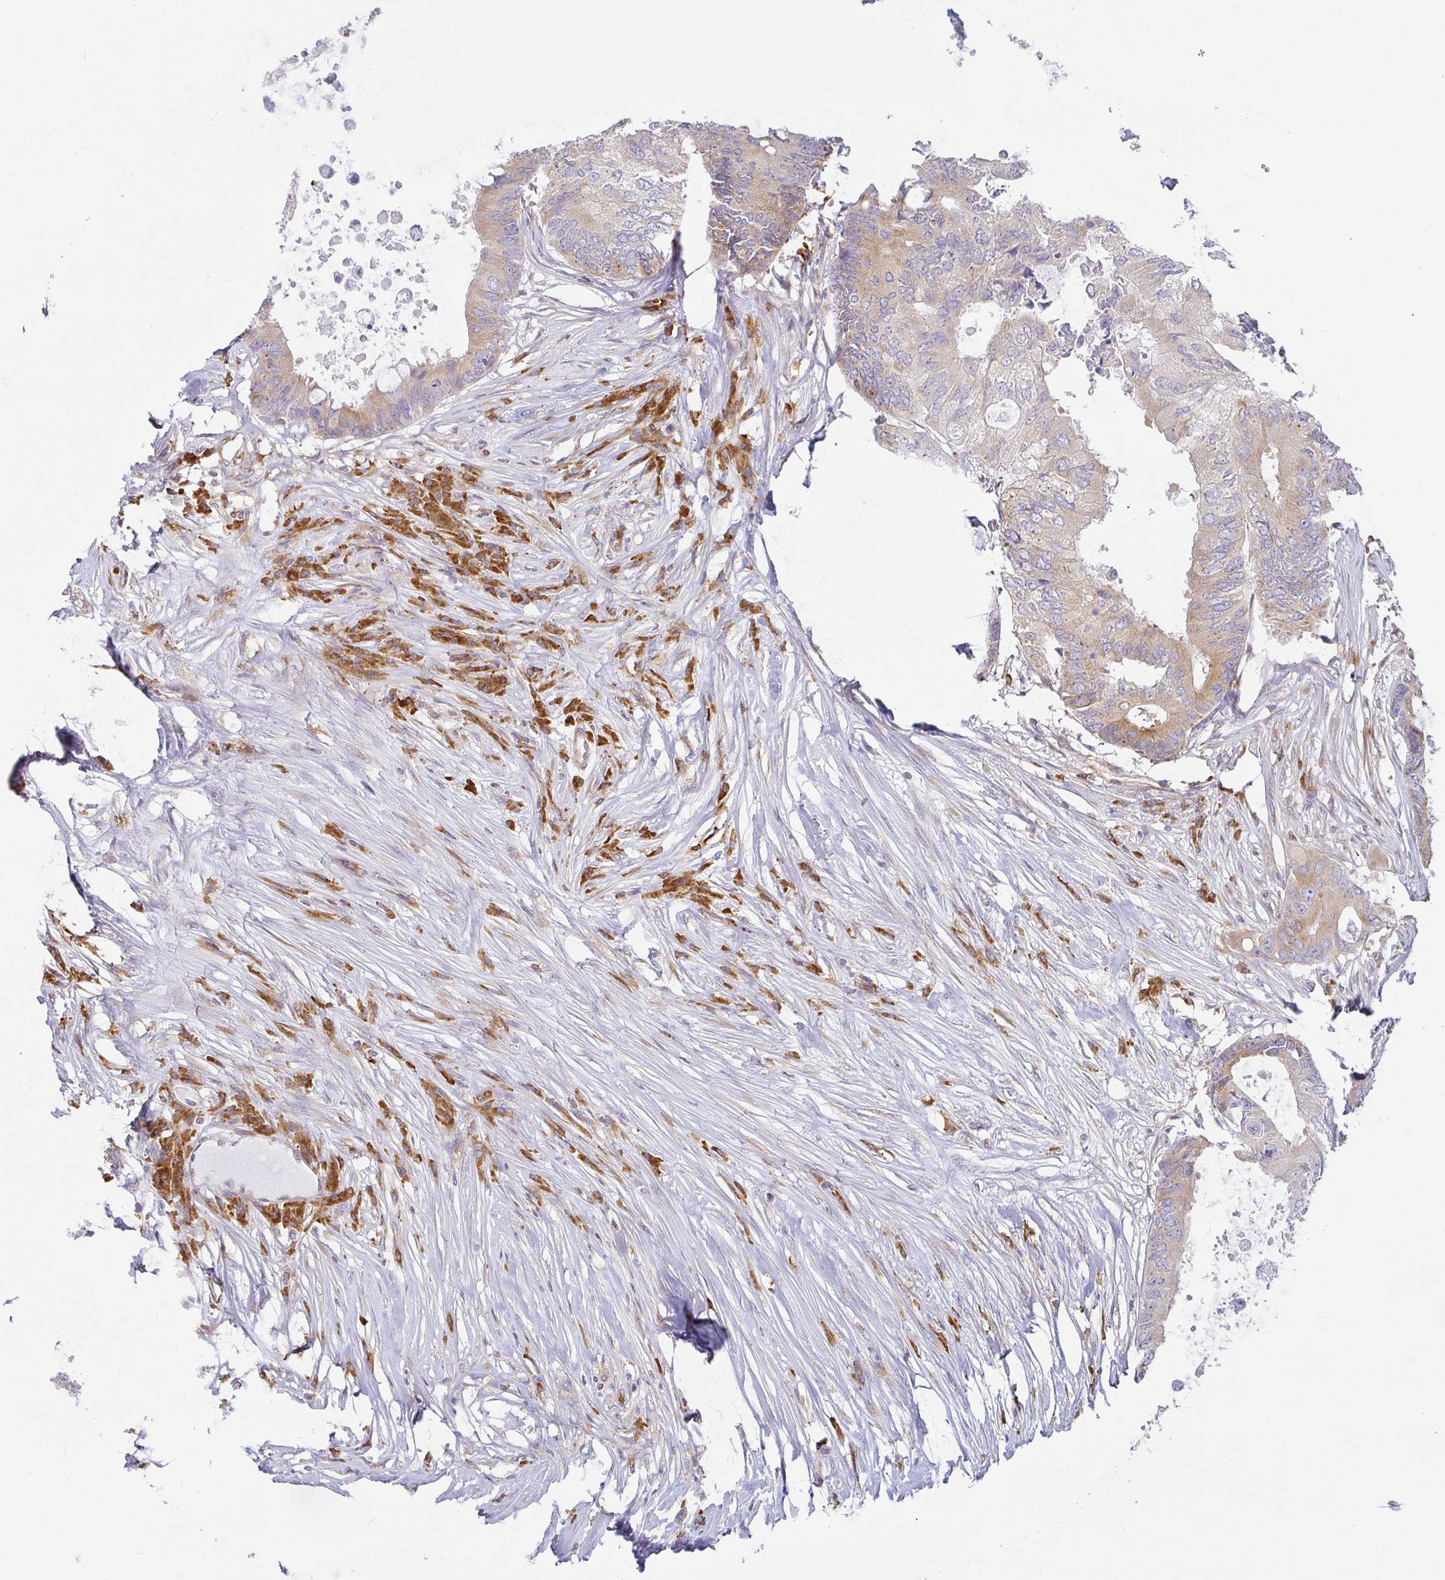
{"staining": {"intensity": "moderate", "quantity": ">75%", "location": "cytoplasmic/membranous"}, "tissue": "colorectal cancer", "cell_type": "Tumor cells", "image_type": "cancer", "snomed": [{"axis": "morphology", "description": "Adenocarcinoma, NOS"}, {"axis": "topography", "description": "Colon"}], "caption": "Protein expression analysis of adenocarcinoma (colorectal) reveals moderate cytoplasmic/membranous expression in about >75% of tumor cells.", "gene": "DERL2", "patient": {"sex": "male", "age": 71}}